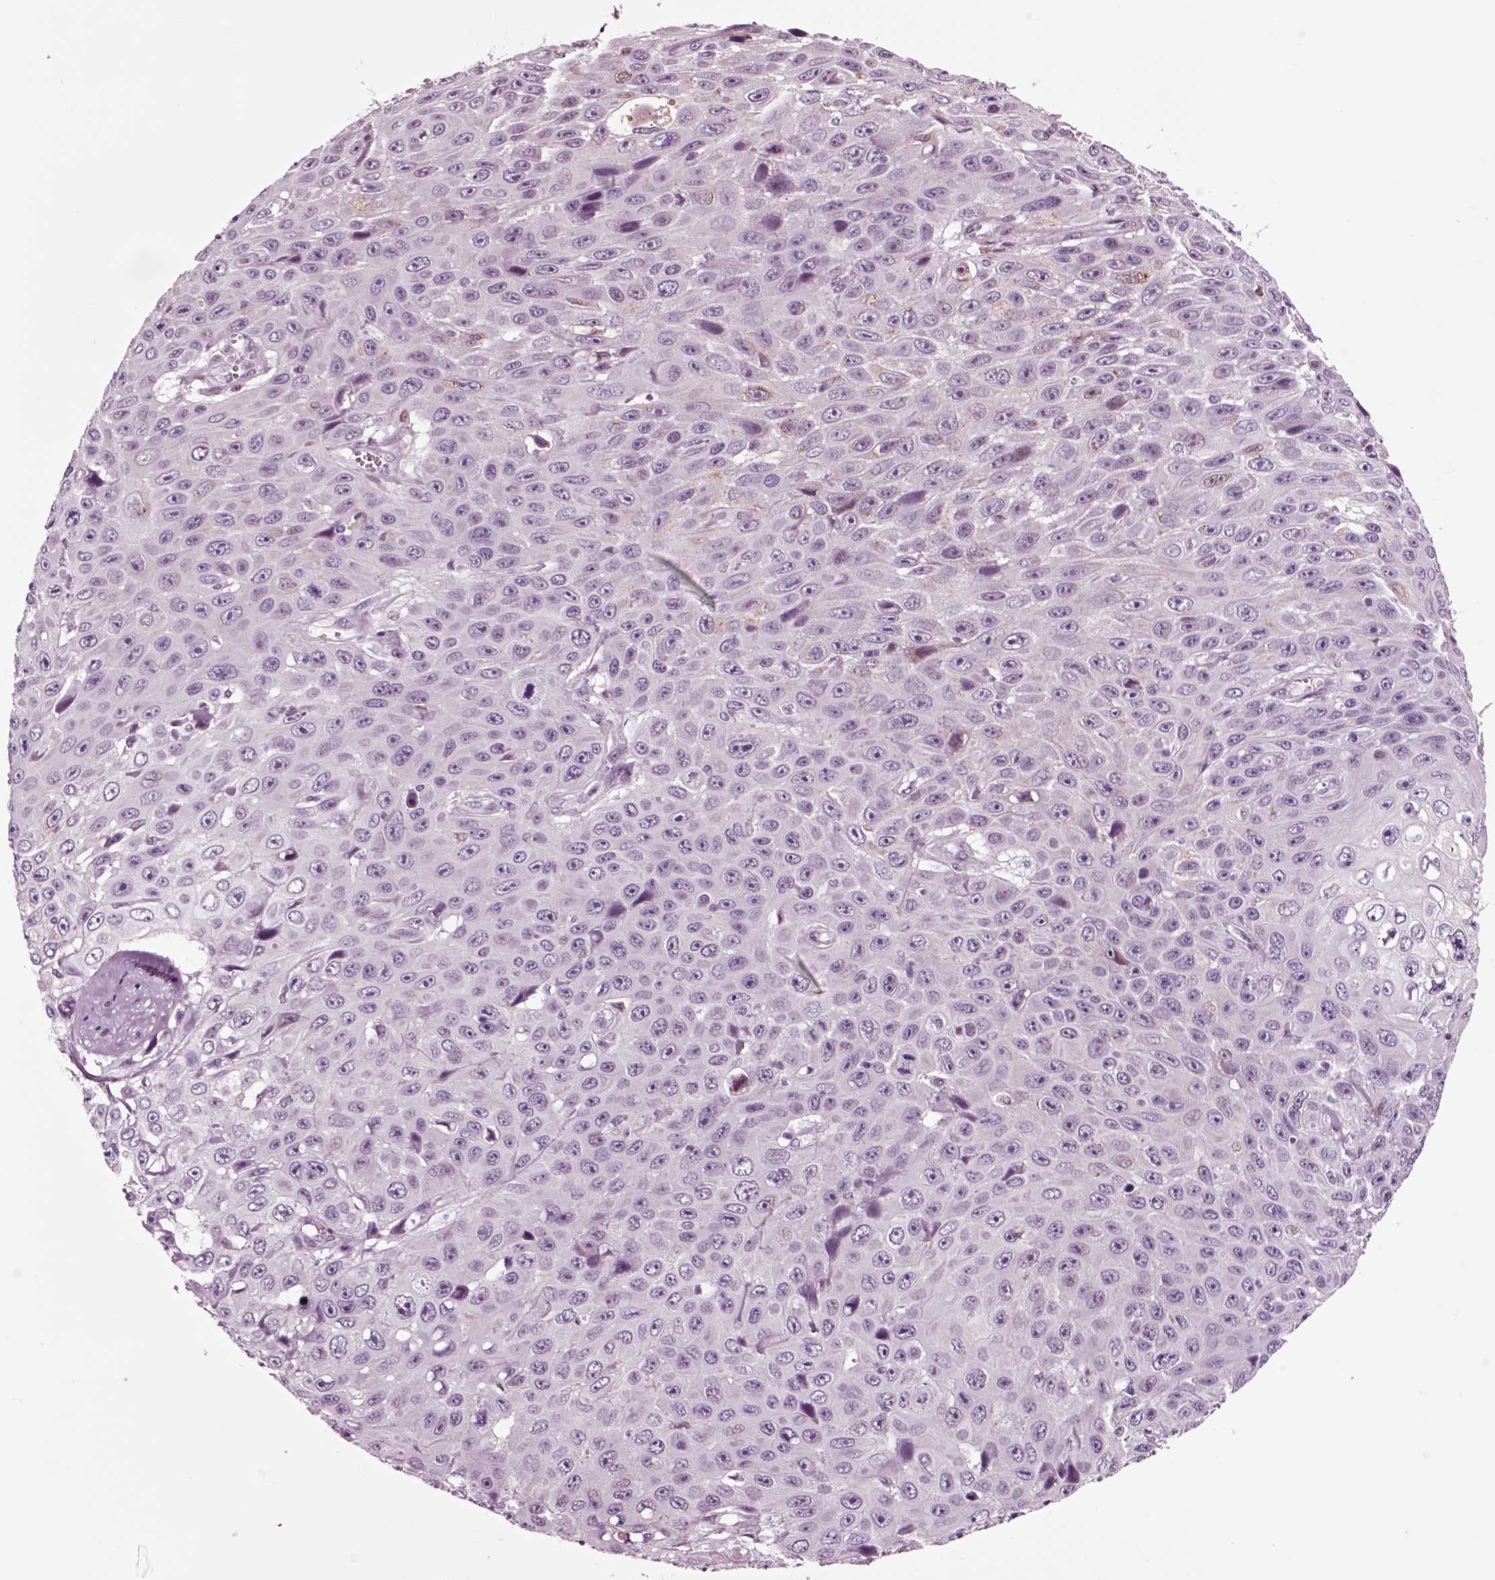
{"staining": {"intensity": "negative", "quantity": "none", "location": "none"}, "tissue": "skin cancer", "cell_type": "Tumor cells", "image_type": "cancer", "snomed": [{"axis": "morphology", "description": "Squamous cell carcinoma, NOS"}, {"axis": "topography", "description": "Skin"}], "caption": "DAB (3,3'-diaminobenzidine) immunohistochemical staining of human skin squamous cell carcinoma exhibits no significant positivity in tumor cells.", "gene": "CHGB", "patient": {"sex": "male", "age": 82}}